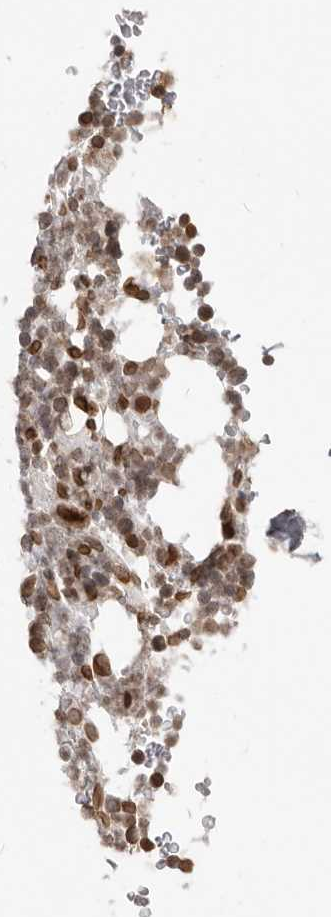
{"staining": {"intensity": "moderate", "quantity": ">75%", "location": "cytoplasmic/membranous,nuclear"}, "tissue": "bone marrow", "cell_type": "Hematopoietic cells", "image_type": "normal", "snomed": [{"axis": "morphology", "description": "Normal tissue, NOS"}, {"axis": "topography", "description": "Bone marrow"}], "caption": "Immunohistochemical staining of normal bone marrow reveals moderate cytoplasmic/membranous,nuclear protein positivity in about >75% of hematopoietic cells.", "gene": "NUP153", "patient": {"sex": "male", "age": 58}}